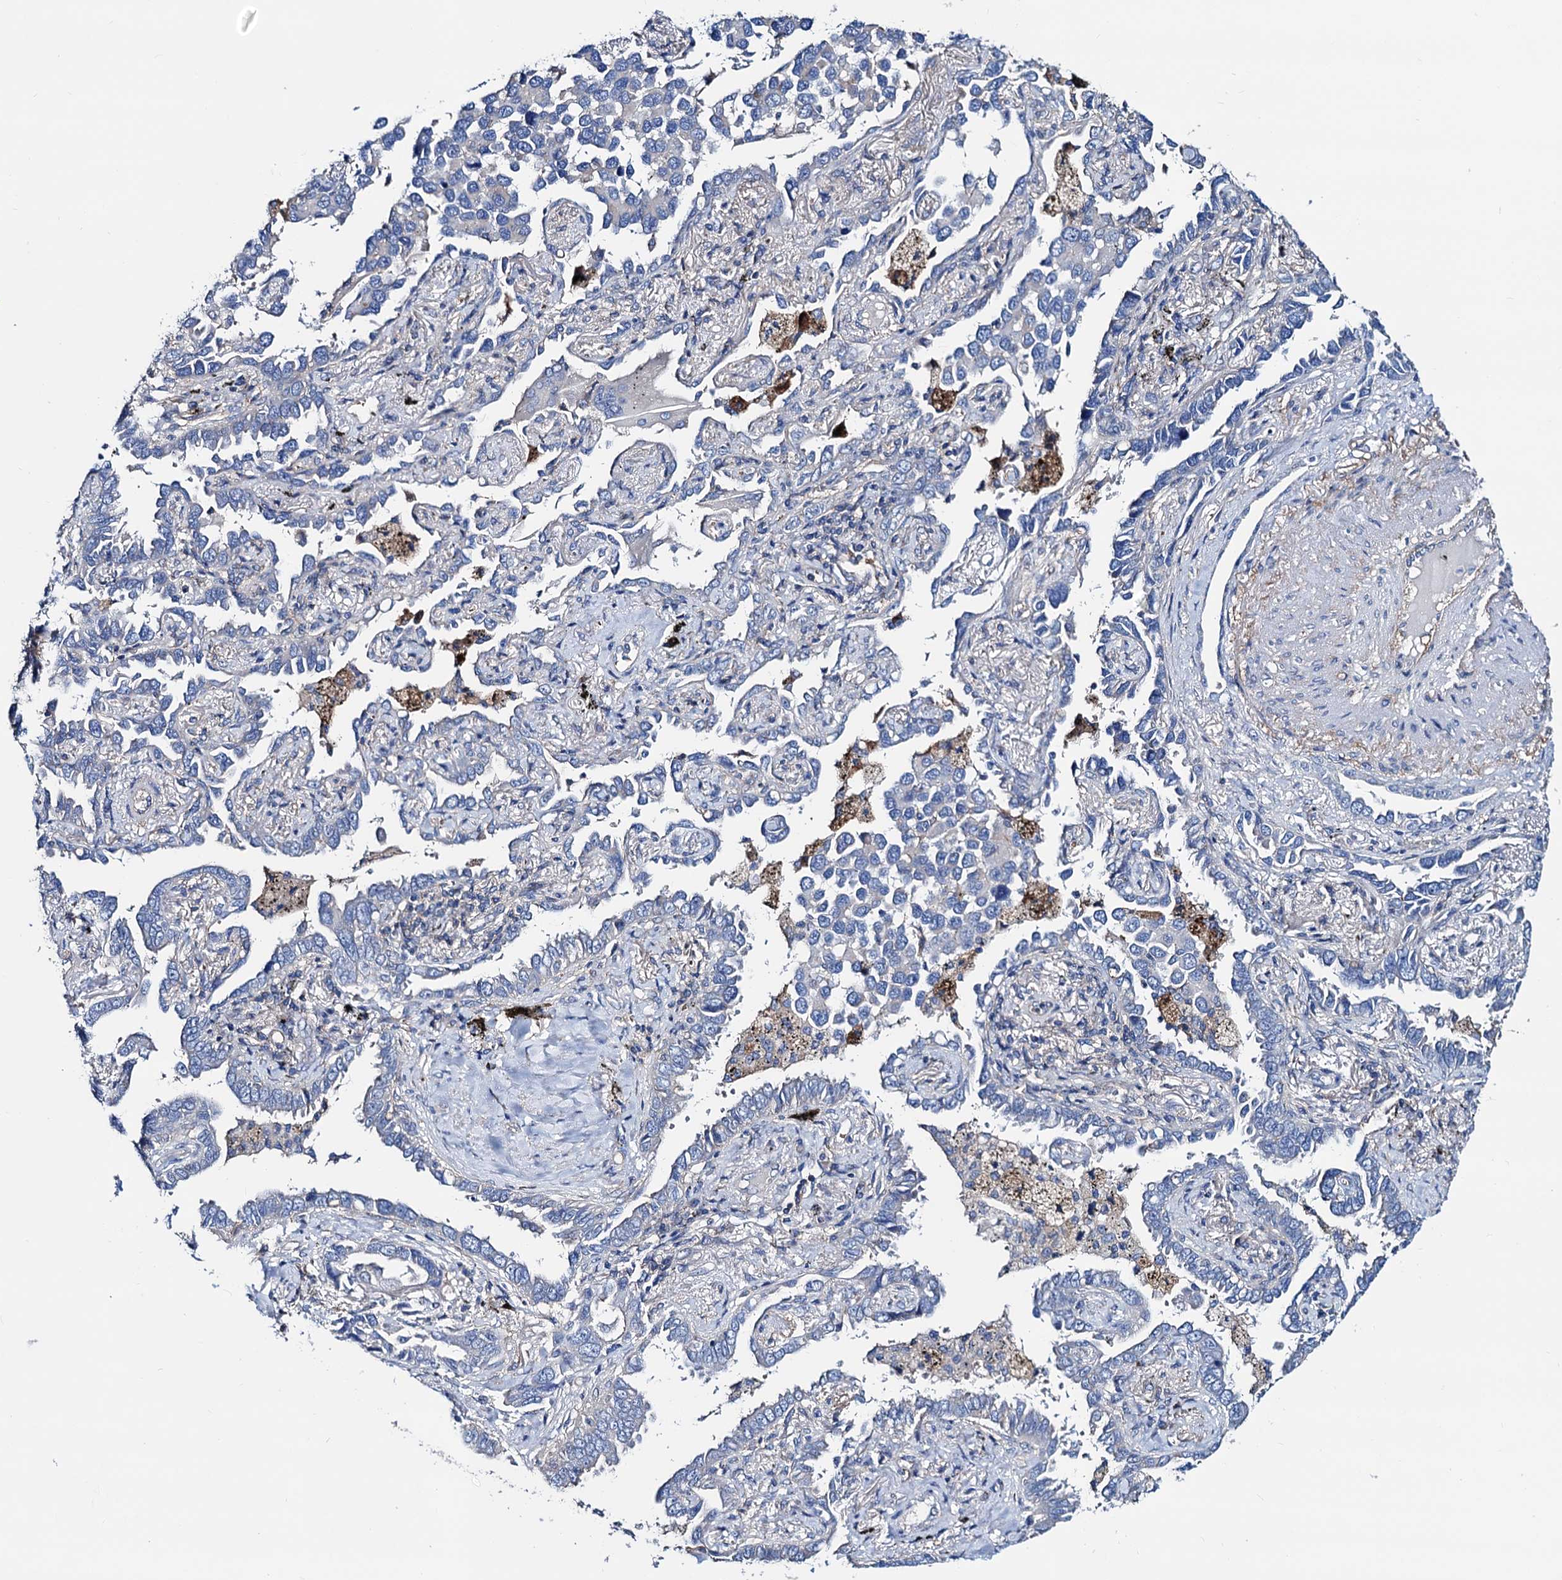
{"staining": {"intensity": "negative", "quantity": "none", "location": "none"}, "tissue": "lung cancer", "cell_type": "Tumor cells", "image_type": "cancer", "snomed": [{"axis": "morphology", "description": "Adenocarcinoma, NOS"}, {"axis": "topography", "description": "Lung"}], "caption": "This is a micrograph of immunohistochemistry staining of adenocarcinoma (lung), which shows no staining in tumor cells. The staining was performed using DAB (3,3'-diaminobenzidine) to visualize the protein expression in brown, while the nuclei were stained in blue with hematoxylin (Magnification: 20x).", "gene": "GCOM1", "patient": {"sex": "male", "age": 67}}